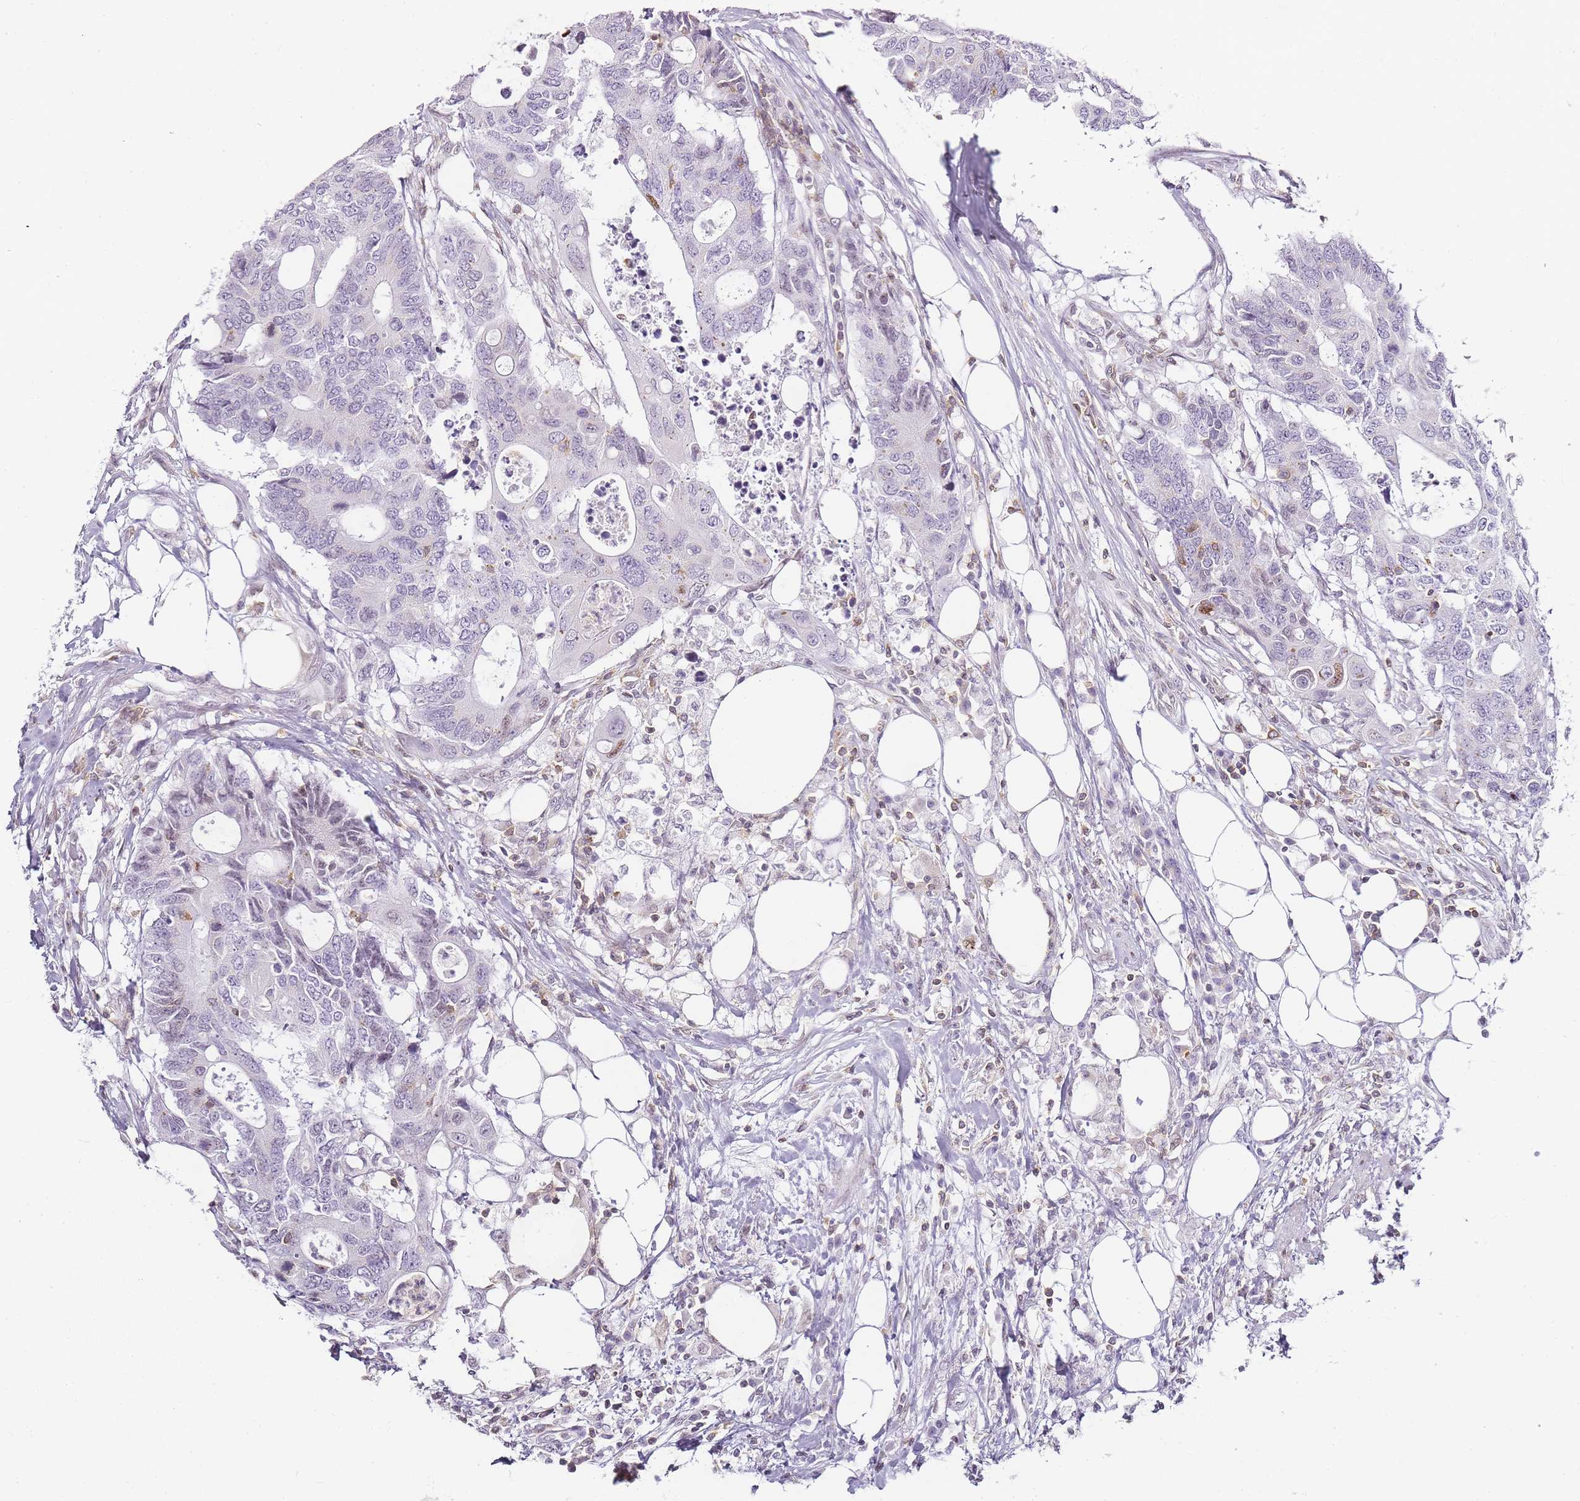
{"staining": {"intensity": "moderate", "quantity": "25%-75%", "location": "nuclear"}, "tissue": "colorectal cancer", "cell_type": "Tumor cells", "image_type": "cancer", "snomed": [{"axis": "morphology", "description": "Adenocarcinoma, NOS"}, {"axis": "topography", "description": "Colon"}], "caption": "DAB immunohistochemical staining of colorectal cancer (adenocarcinoma) exhibits moderate nuclear protein positivity in about 25%-75% of tumor cells. (Brightfield microscopy of DAB IHC at high magnification).", "gene": "JAKMIP1", "patient": {"sex": "male", "age": 71}}